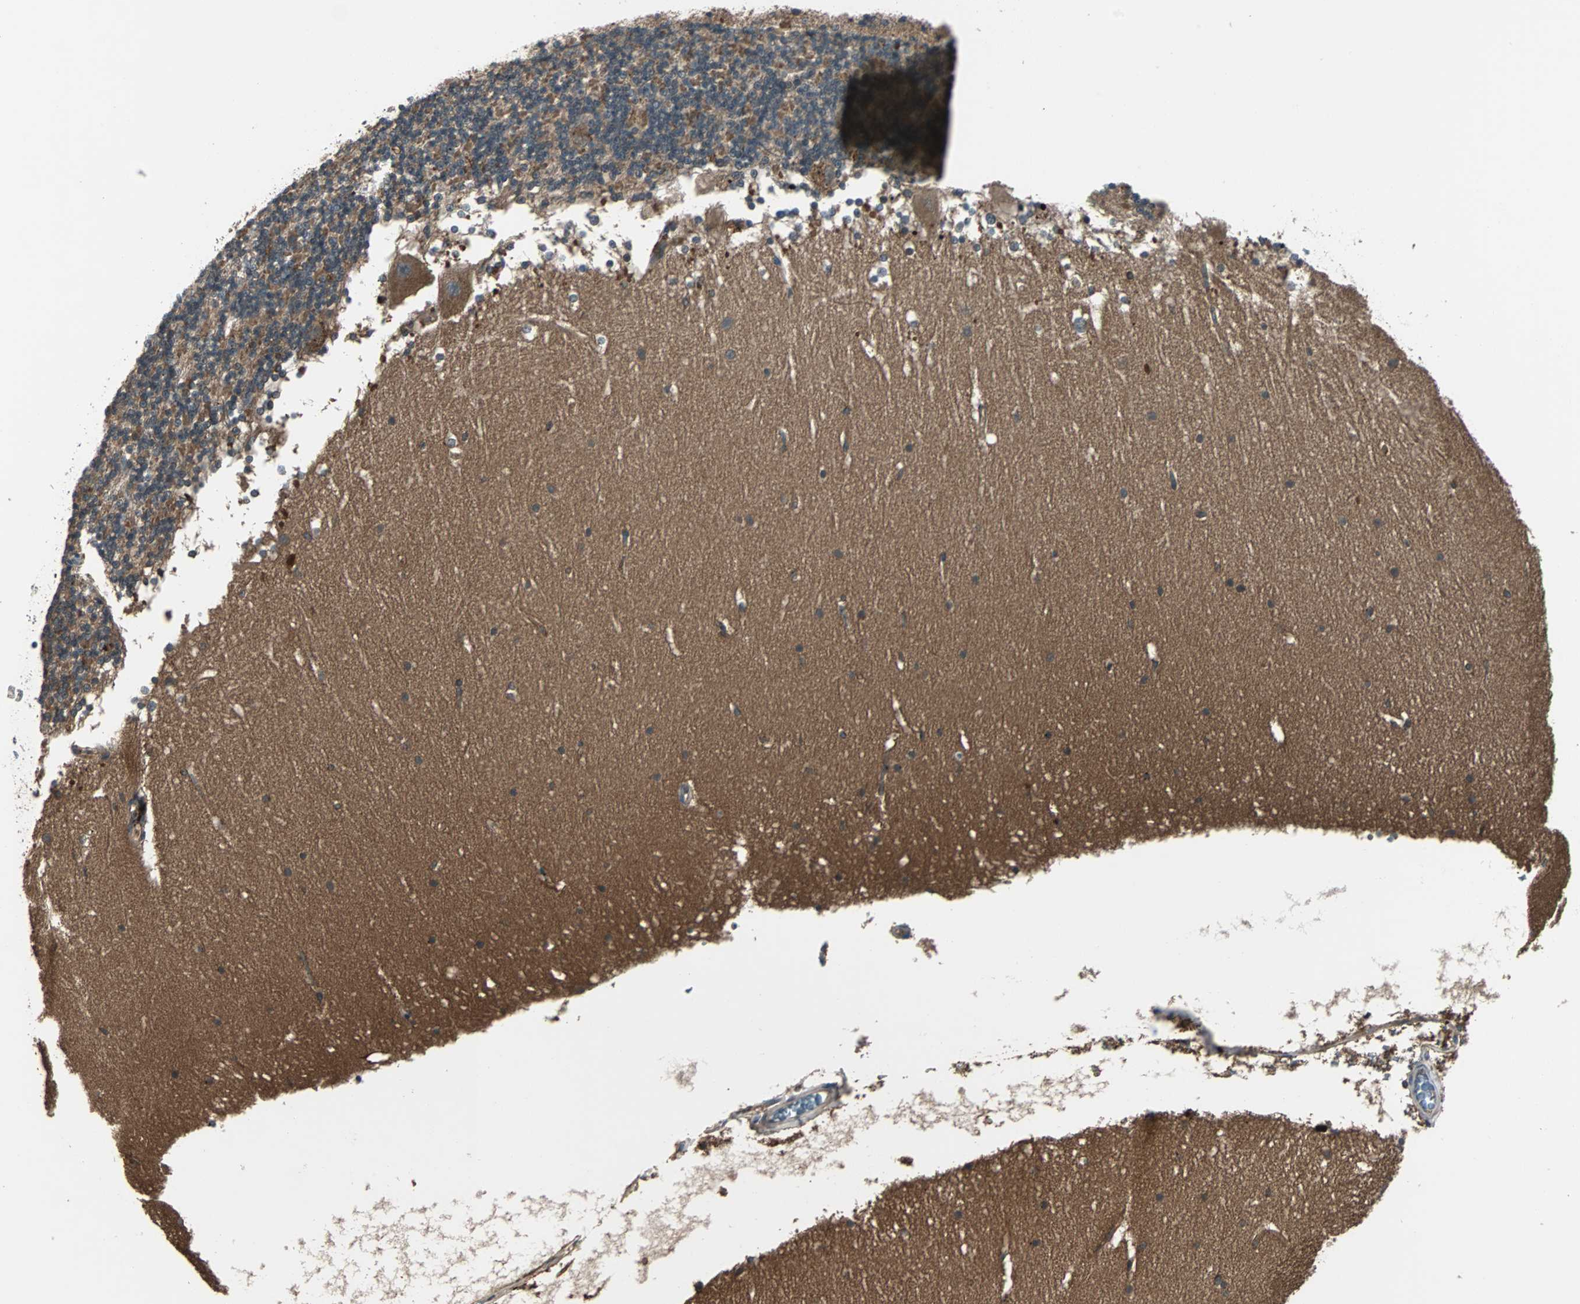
{"staining": {"intensity": "moderate", "quantity": ">75%", "location": "cytoplasmic/membranous"}, "tissue": "cerebellum", "cell_type": "Cells in granular layer", "image_type": "normal", "snomed": [{"axis": "morphology", "description": "Normal tissue, NOS"}, {"axis": "topography", "description": "Cerebellum"}], "caption": "Immunohistochemical staining of normal cerebellum shows medium levels of moderate cytoplasmic/membranous expression in approximately >75% of cells in granular layer.", "gene": "ARF1", "patient": {"sex": "female", "age": 19}}